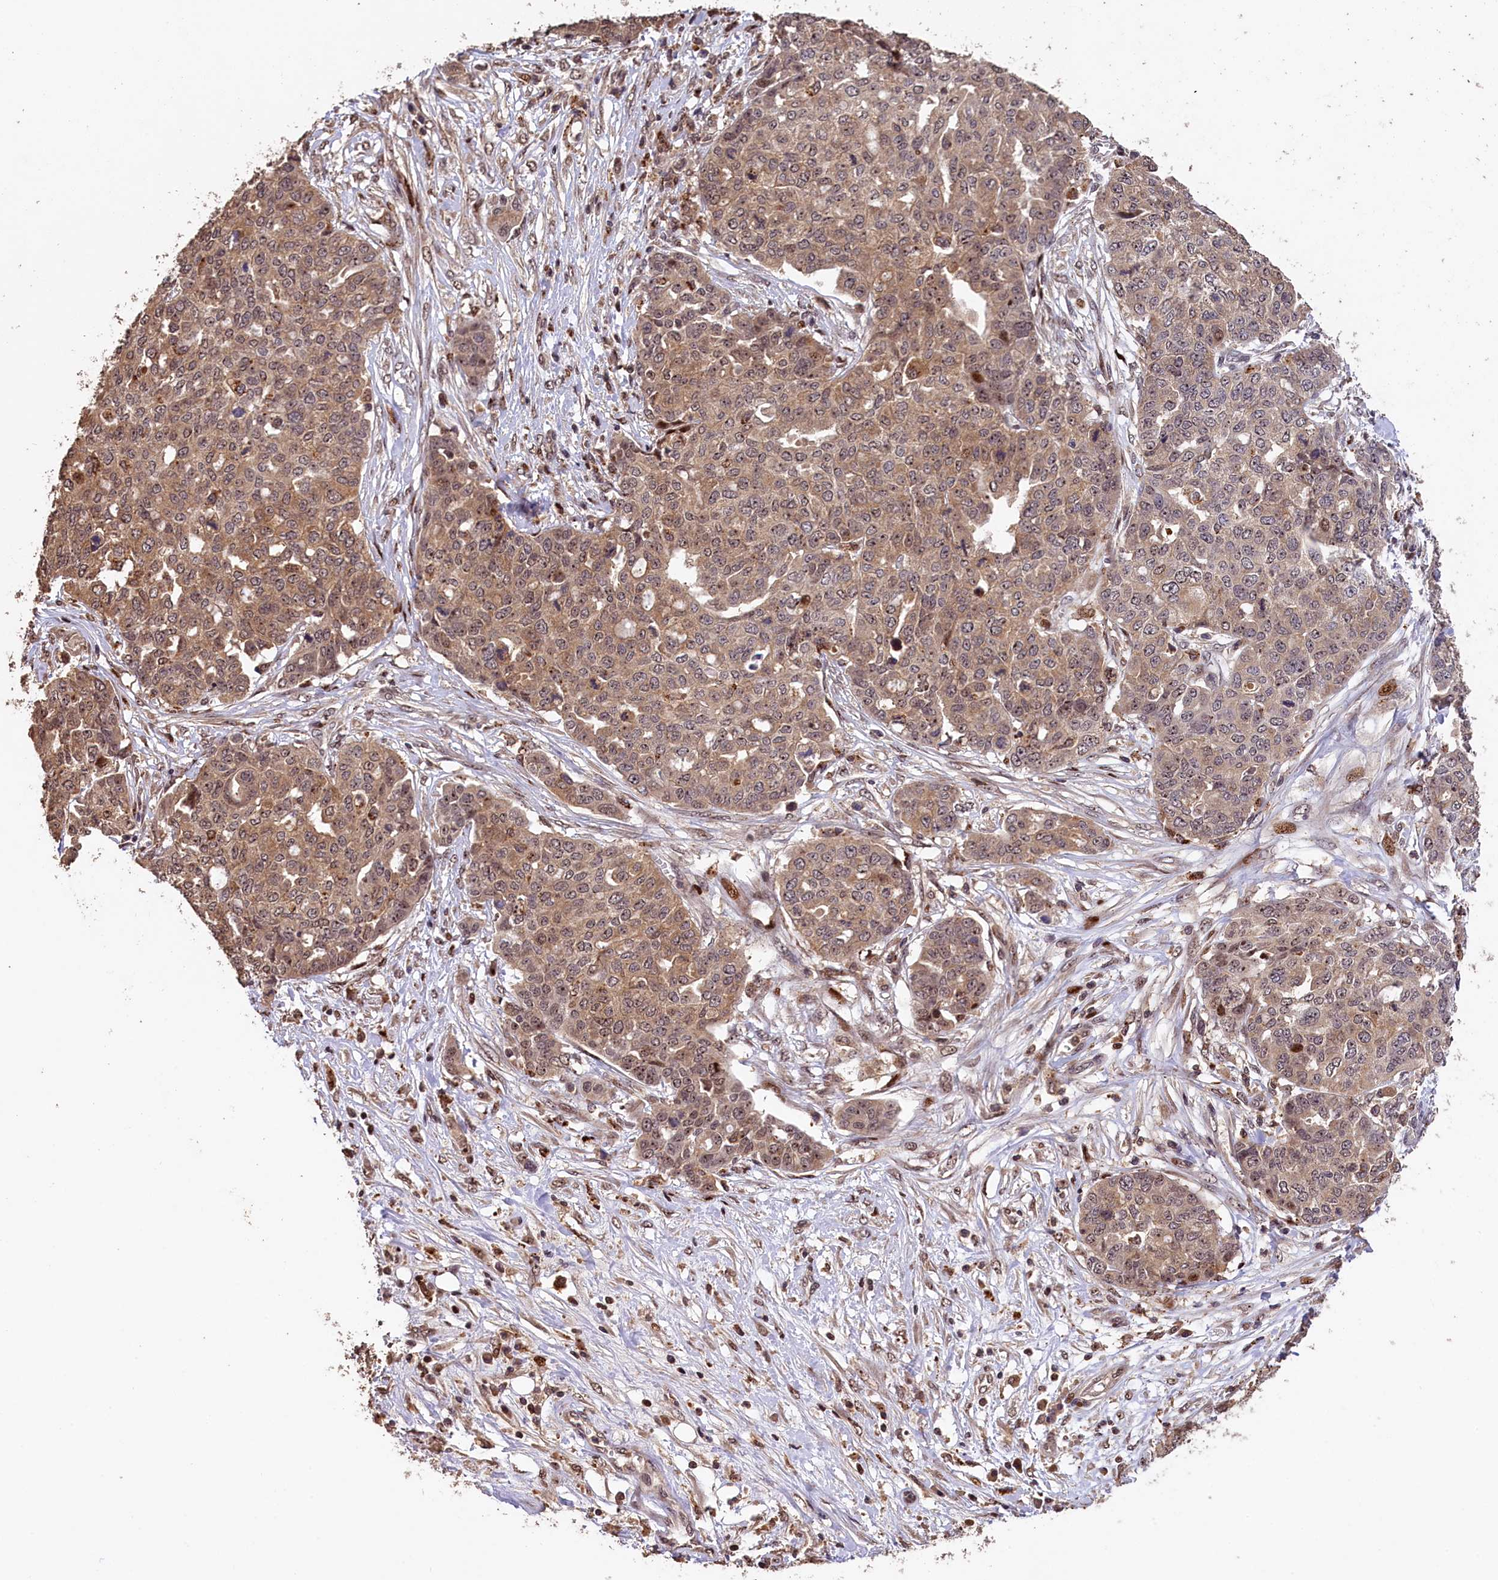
{"staining": {"intensity": "moderate", "quantity": ">75%", "location": "cytoplasmic/membranous,nuclear"}, "tissue": "ovarian cancer", "cell_type": "Tumor cells", "image_type": "cancer", "snomed": [{"axis": "morphology", "description": "Cystadenocarcinoma, serous, NOS"}, {"axis": "topography", "description": "Soft tissue"}, {"axis": "topography", "description": "Ovary"}], "caption": "Ovarian cancer was stained to show a protein in brown. There is medium levels of moderate cytoplasmic/membranous and nuclear positivity in about >75% of tumor cells.", "gene": "PHAF1", "patient": {"sex": "female", "age": 57}}